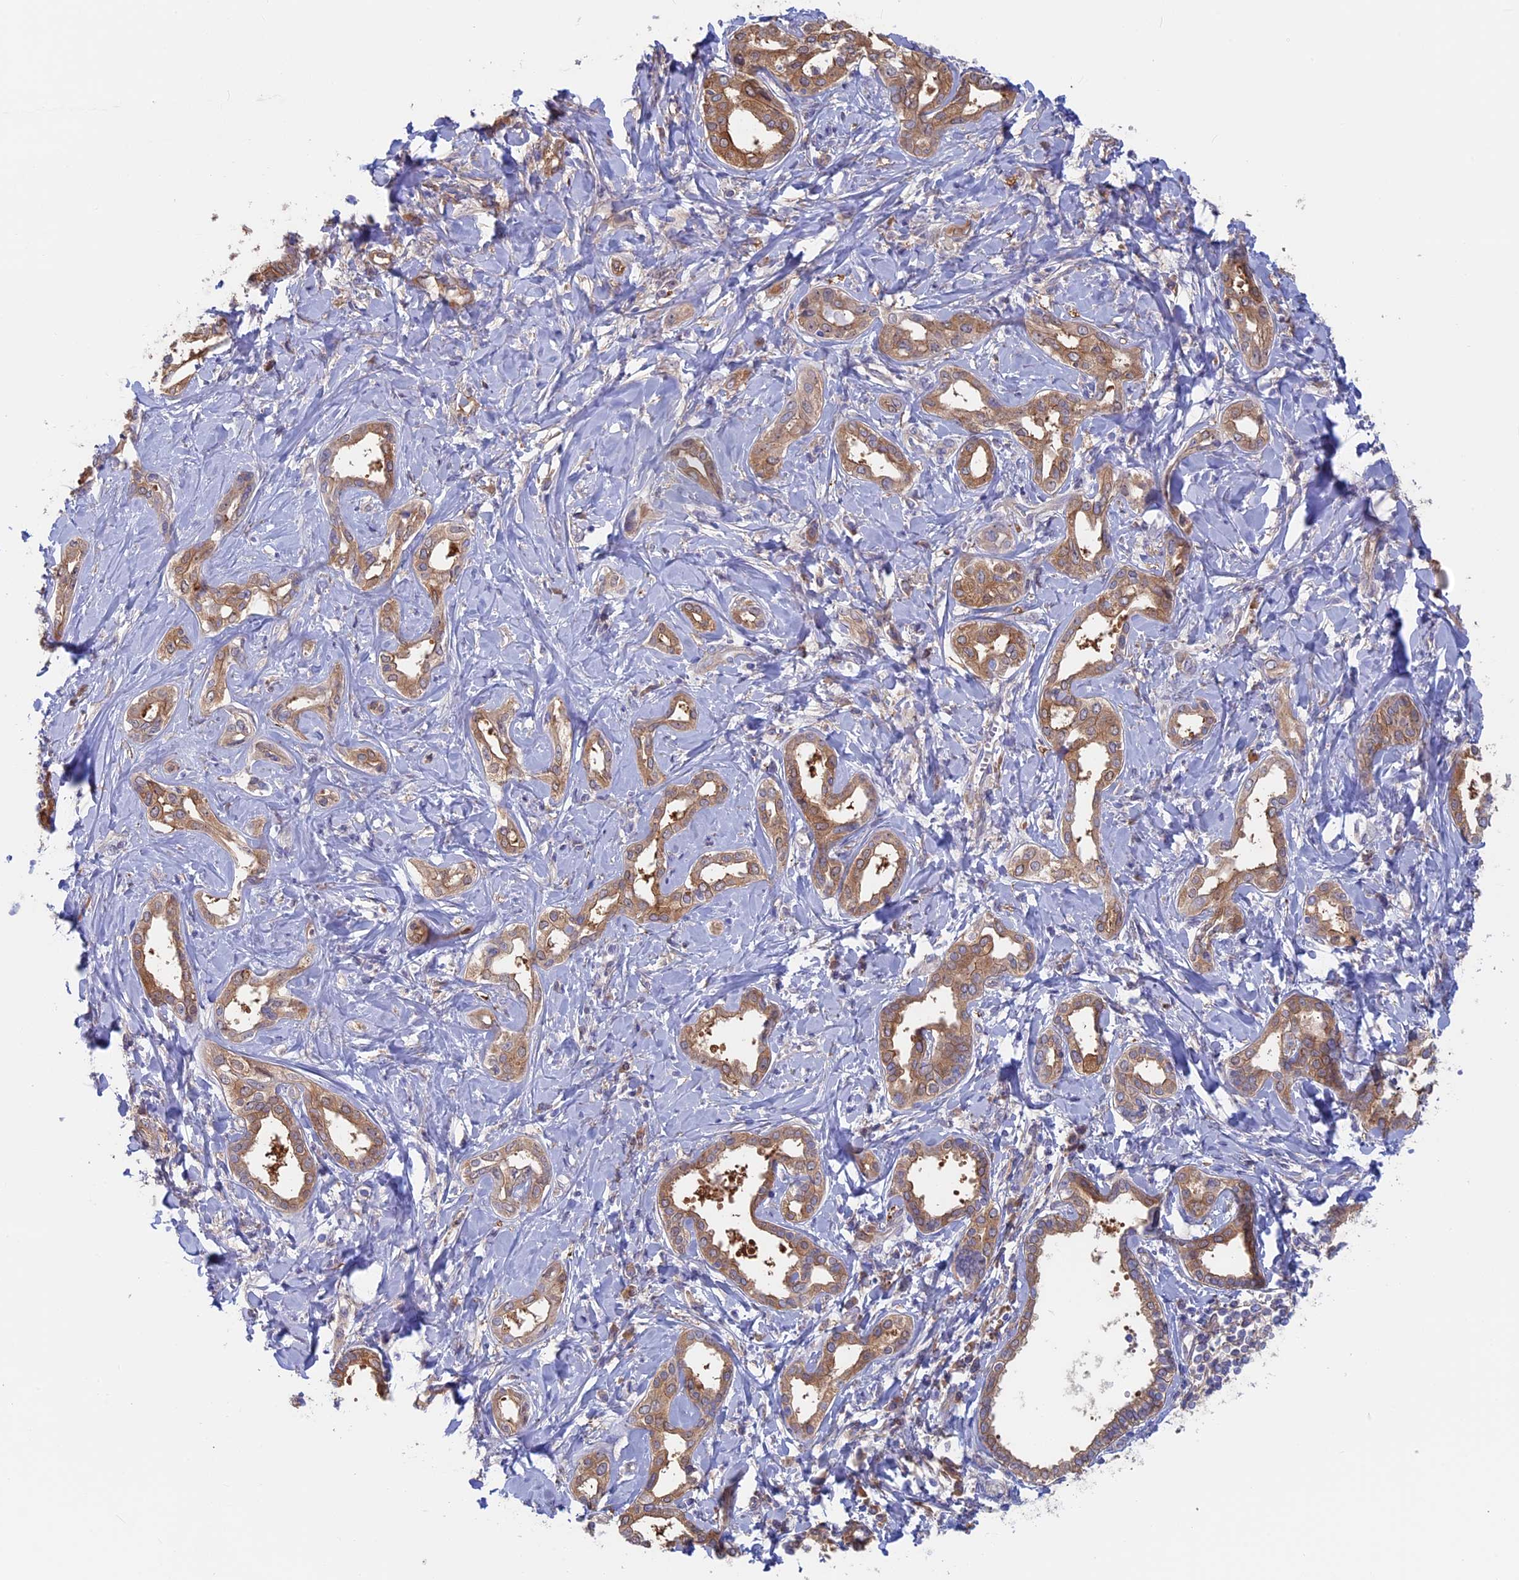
{"staining": {"intensity": "moderate", "quantity": "25%-75%", "location": "cytoplasmic/membranous"}, "tissue": "liver cancer", "cell_type": "Tumor cells", "image_type": "cancer", "snomed": [{"axis": "morphology", "description": "Cholangiocarcinoma"}, {"axis": "topography", "description": "Liver"}], "caption": "A brown stain shows moderate cytoplasmic/membranous positivity of a protein in human liver cholangiocarcinoma tumor cells.", "gene": "SYNDIG1L", "patient": {"sex": "female", "age": 77}}